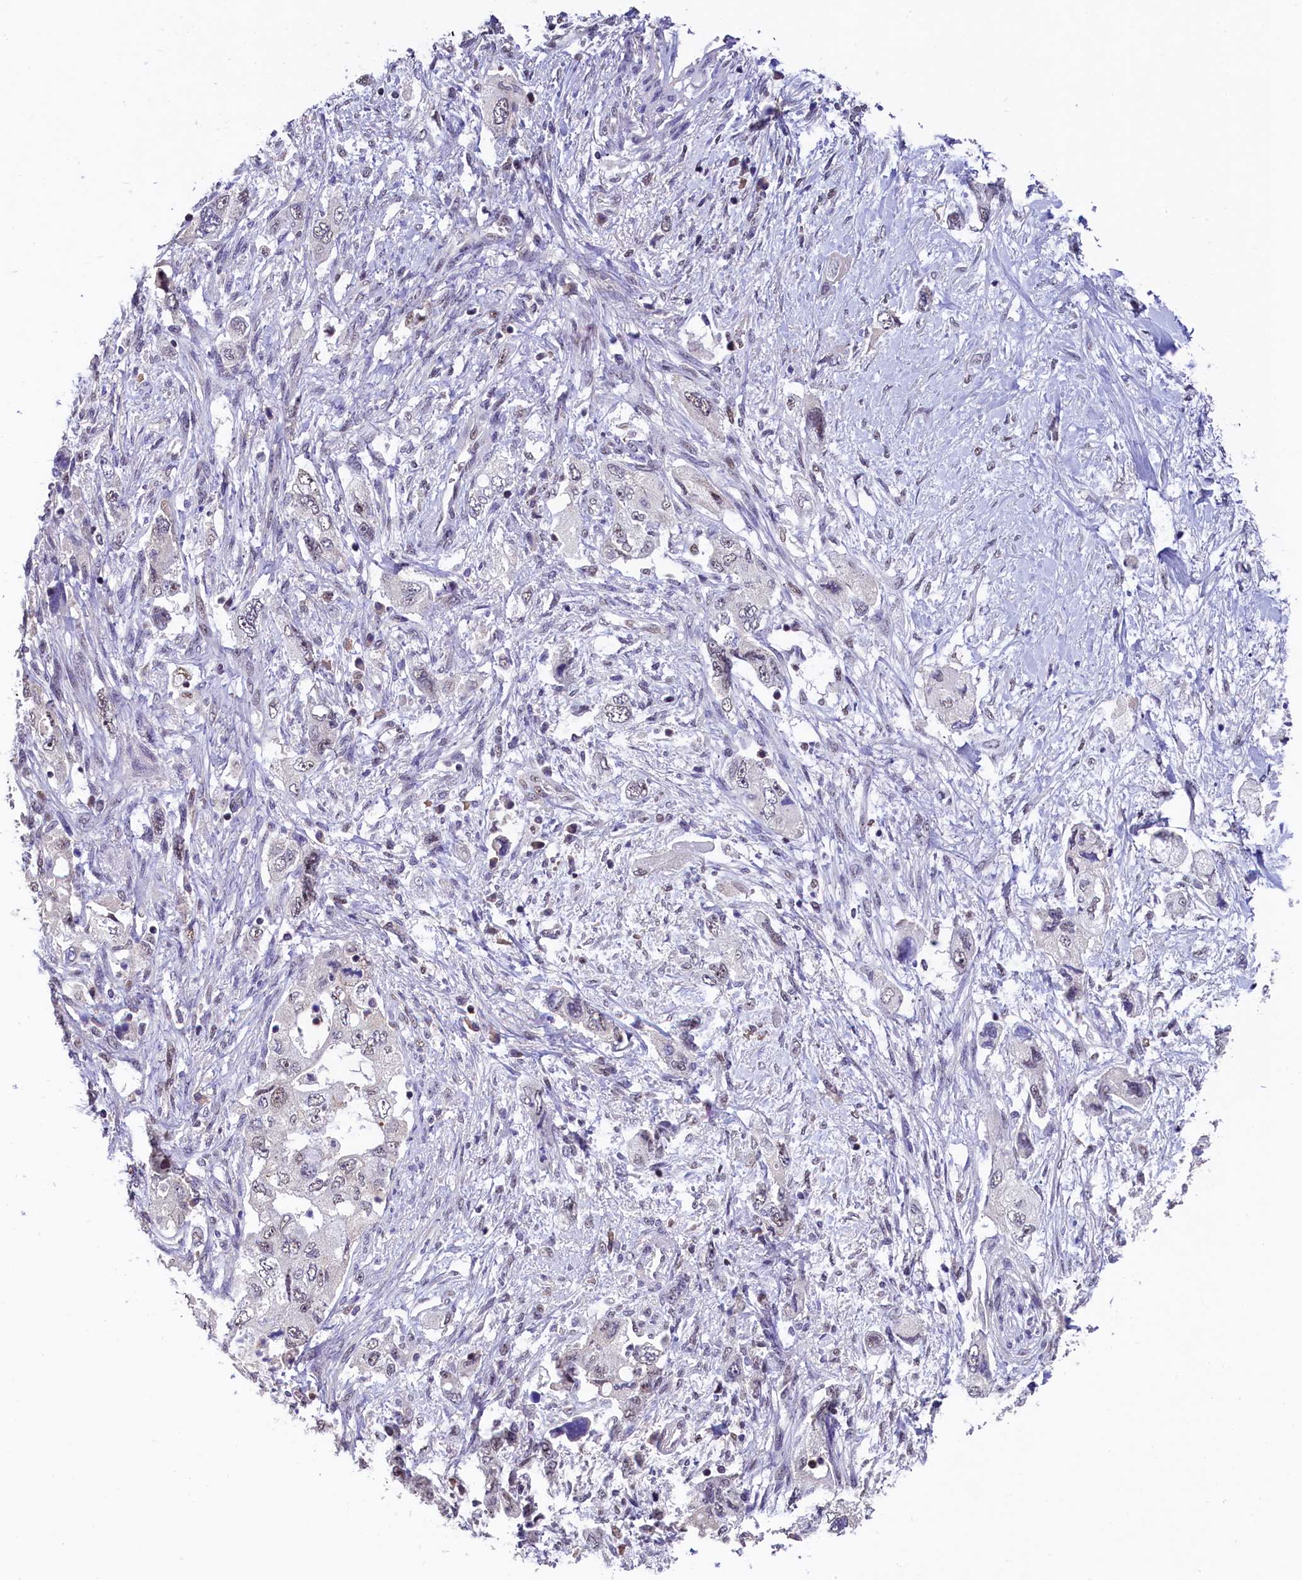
{"staining": {"intensity": "weak", "quantity": "<25%", "location": "nuclear"}, "tissue": "pancreatic cancer", "cell_type": "Tumor cells", "image_type": "cancer", "snomed": [{"axis": "morphology", "description": "Adenocarcinoma, NOS"}, {"axis": "topography", "description": "Pancreas"}], "caption": "A micrograph of human pancreatic cancer is negative for staining in tumor cells.", "gene": "HECTD4", "patient": {"sex": "female", "age": 73}}